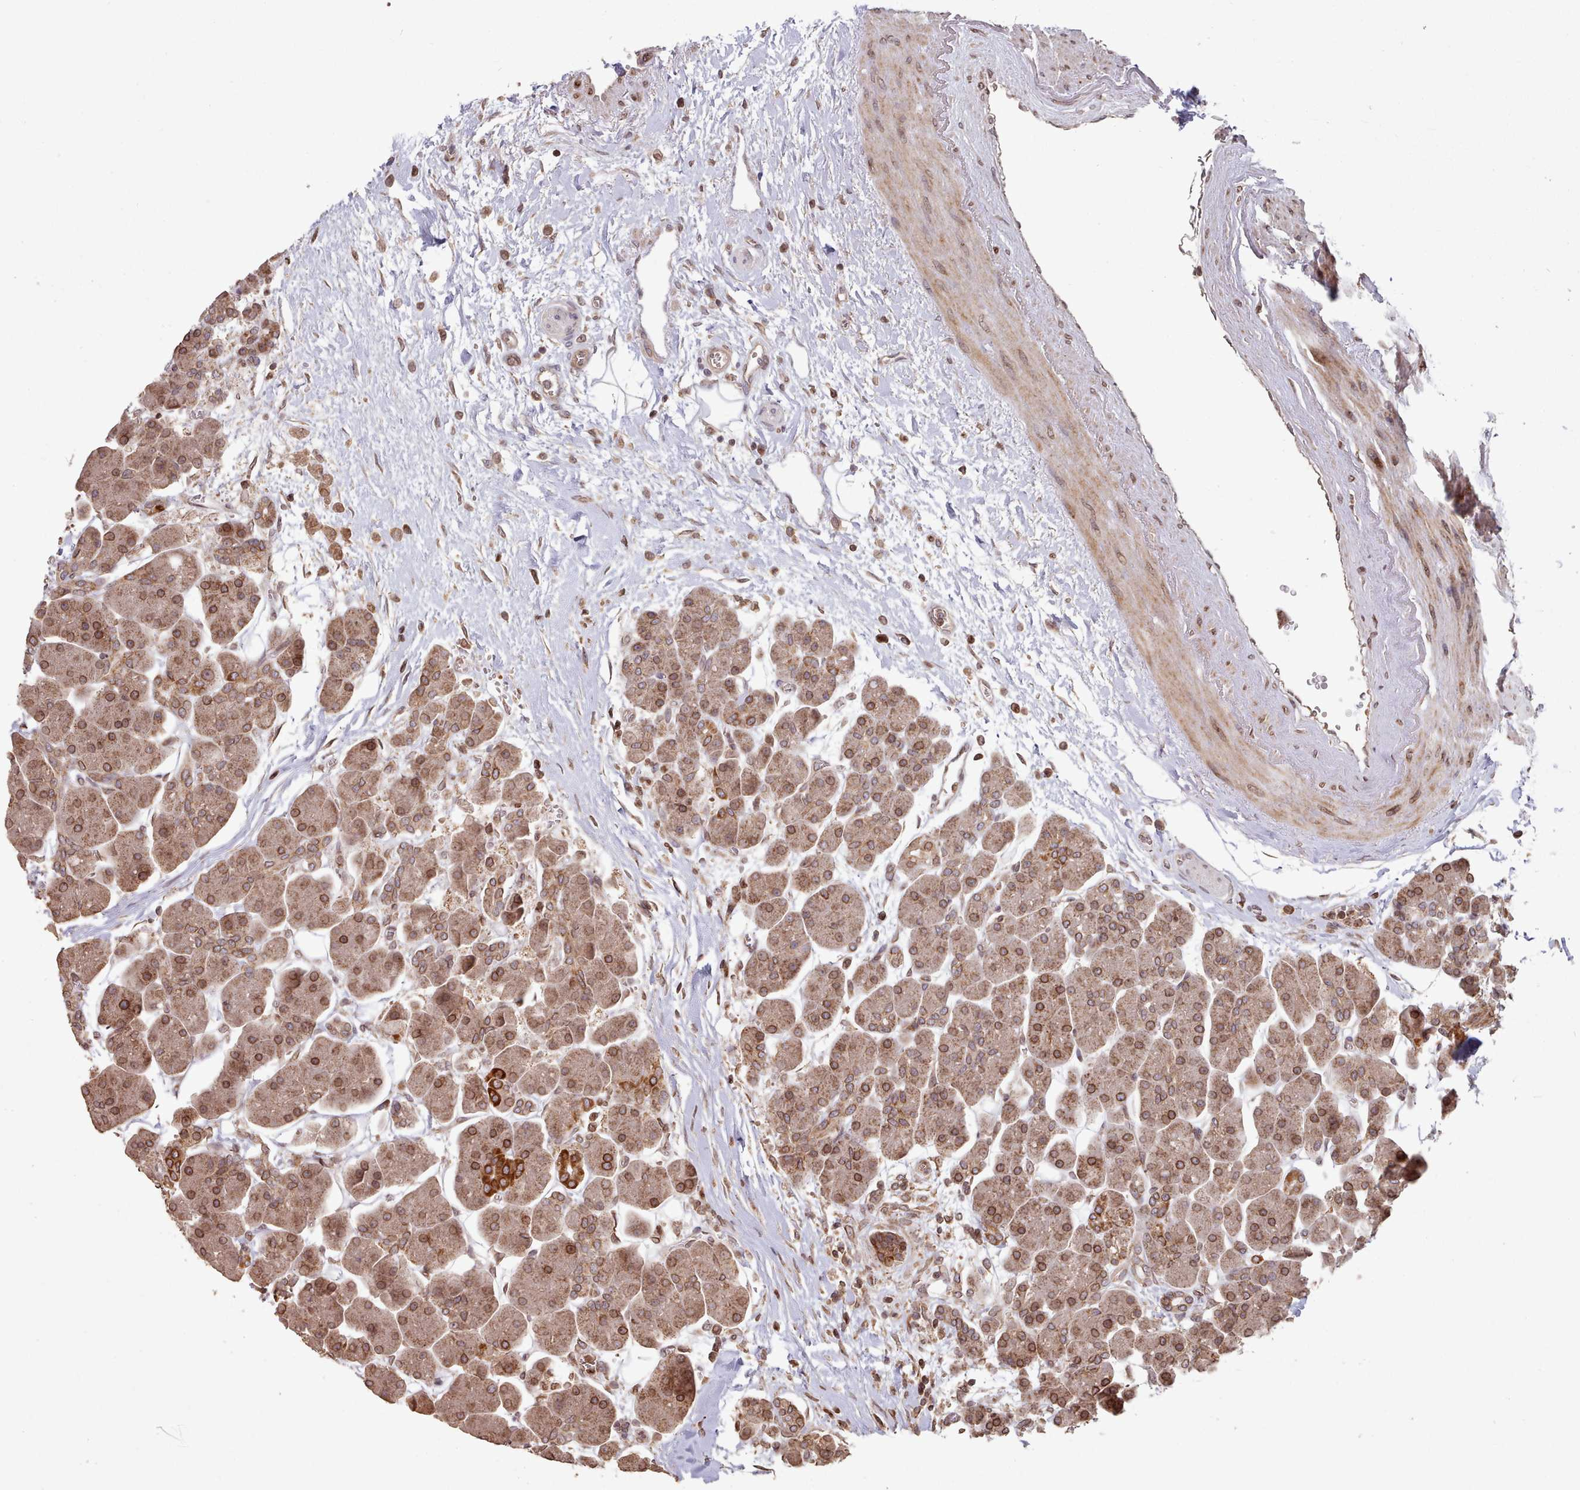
{"staining": {"intensity": "strong", "quantity": ">75%", "location": "cytoplasmic/membranous,nuclear"}, "tissue": "pancreas", "cell_type": "Exocrine glandular cells", "image_type": "normal", "snomed": [{"axis": "morphology", "description": "Normal tissue, NOS"}, {"axis": "topography", "description": "Pancreas"}], "caption": "Immunohistochemistry micrograph of normal pancreas stained for a protein (brown), which shows high levels of strong cytoplasmic/membranous,nuclear positivity in approximately >75% of exocrine glandular cells.", "gene": "TOR1AIP1", "patient": {"sex": "male", "age": 66}}